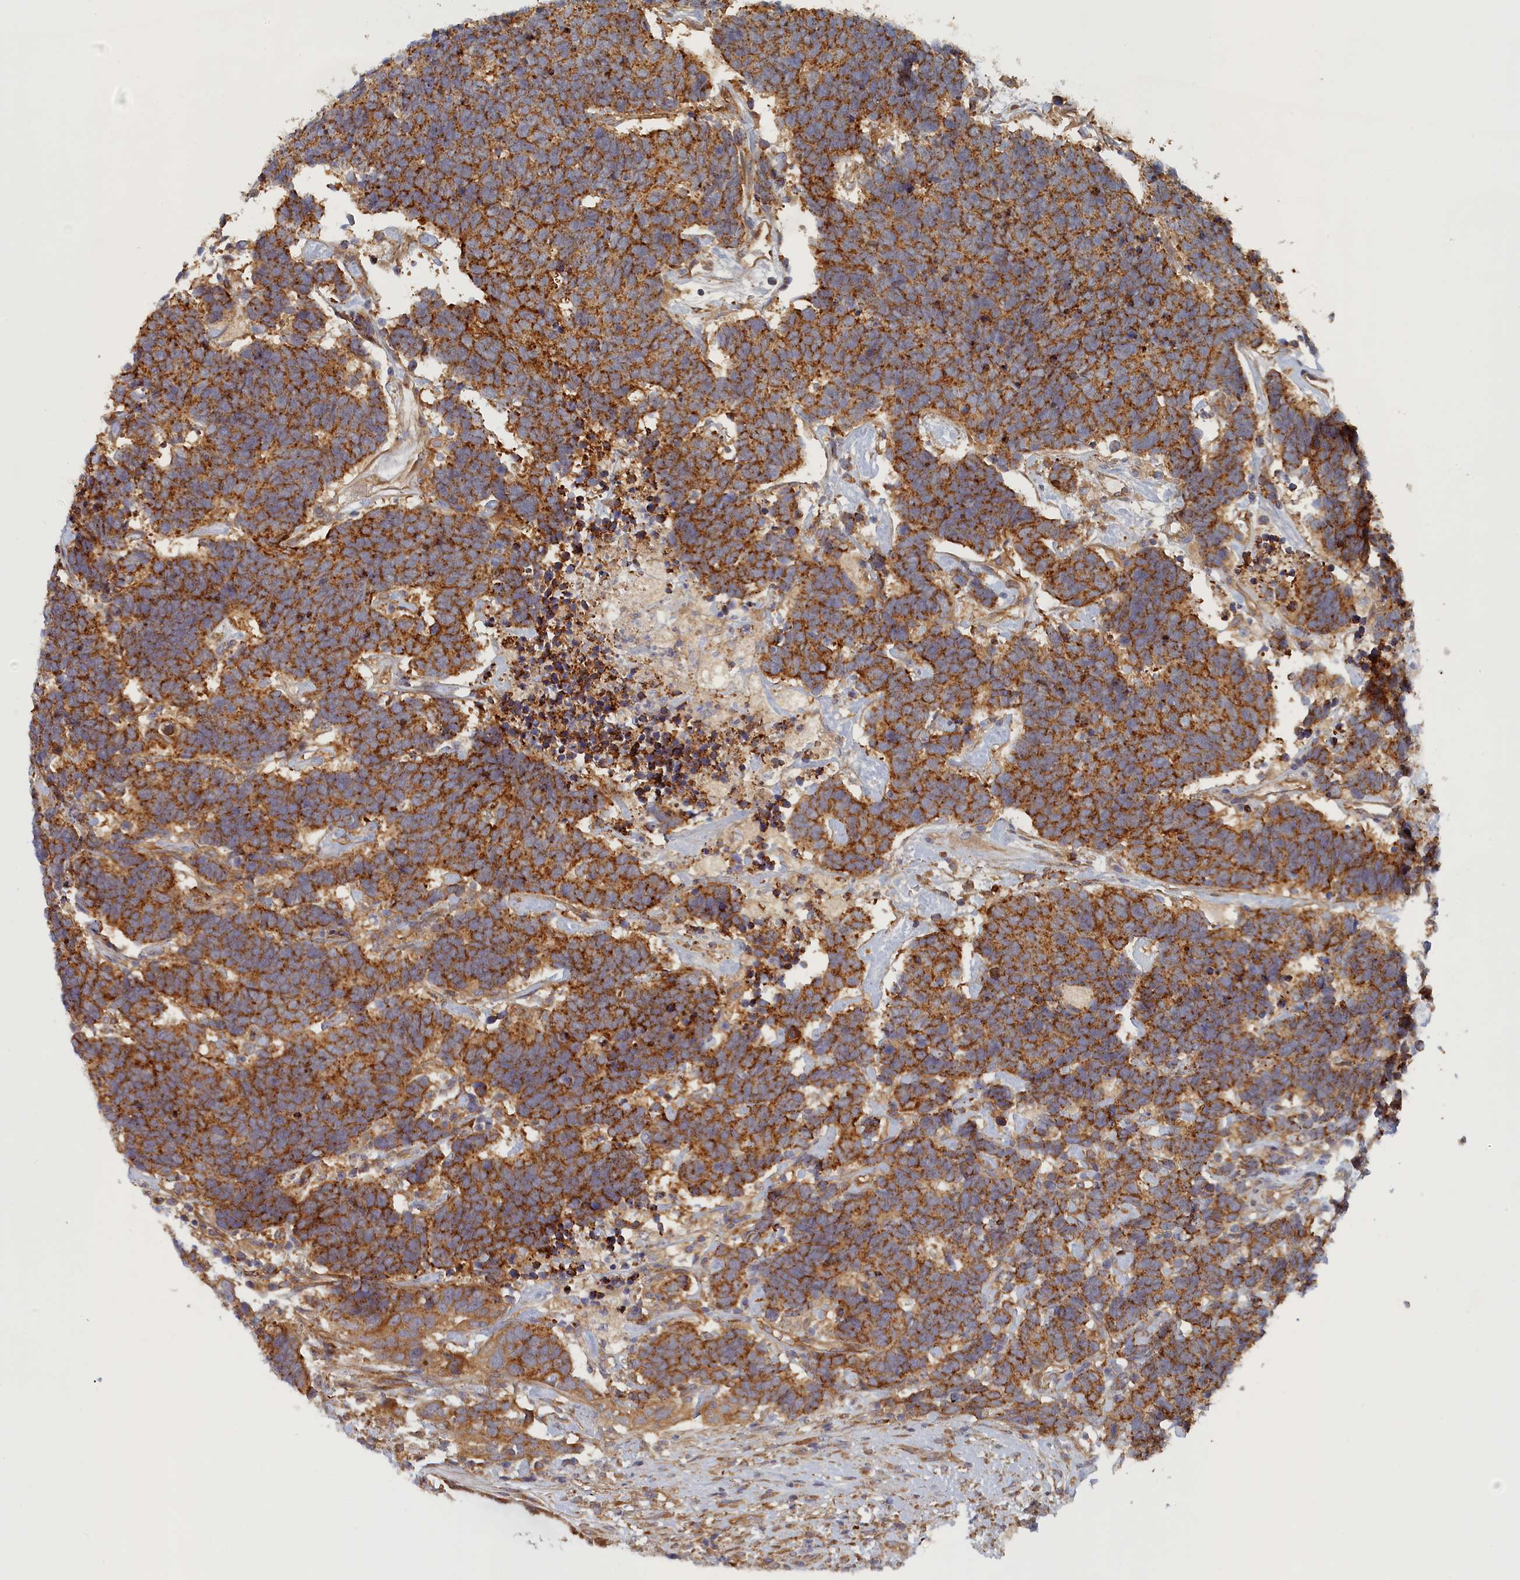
{"staining": {"intensity": "moderate", "quantity": ">75%", "location": "cytoplasmic/membranous"}, "tissue": "carcinoid", "cell_type": "Tumor cells", "image_type": "cancer", "snomed": [{"axis": "morphology", "description": "Carcinoma, NOS"}, {"axis": "morphology", "description": "Carcinoid, malignant, NOS"}, {"axis": "topography", "description": "Urinary bladder"}], "caption": "The photomicrograph demonstrates staining of carcinoid, revealing moderate cytoplasmic/membranous protein staining (brown color) within tumor cells. (DAB = brown stain, brightfield microscopy at high magnification).", "gene": "TMEM196", "patient": {"sex": "male", "age": 57}}